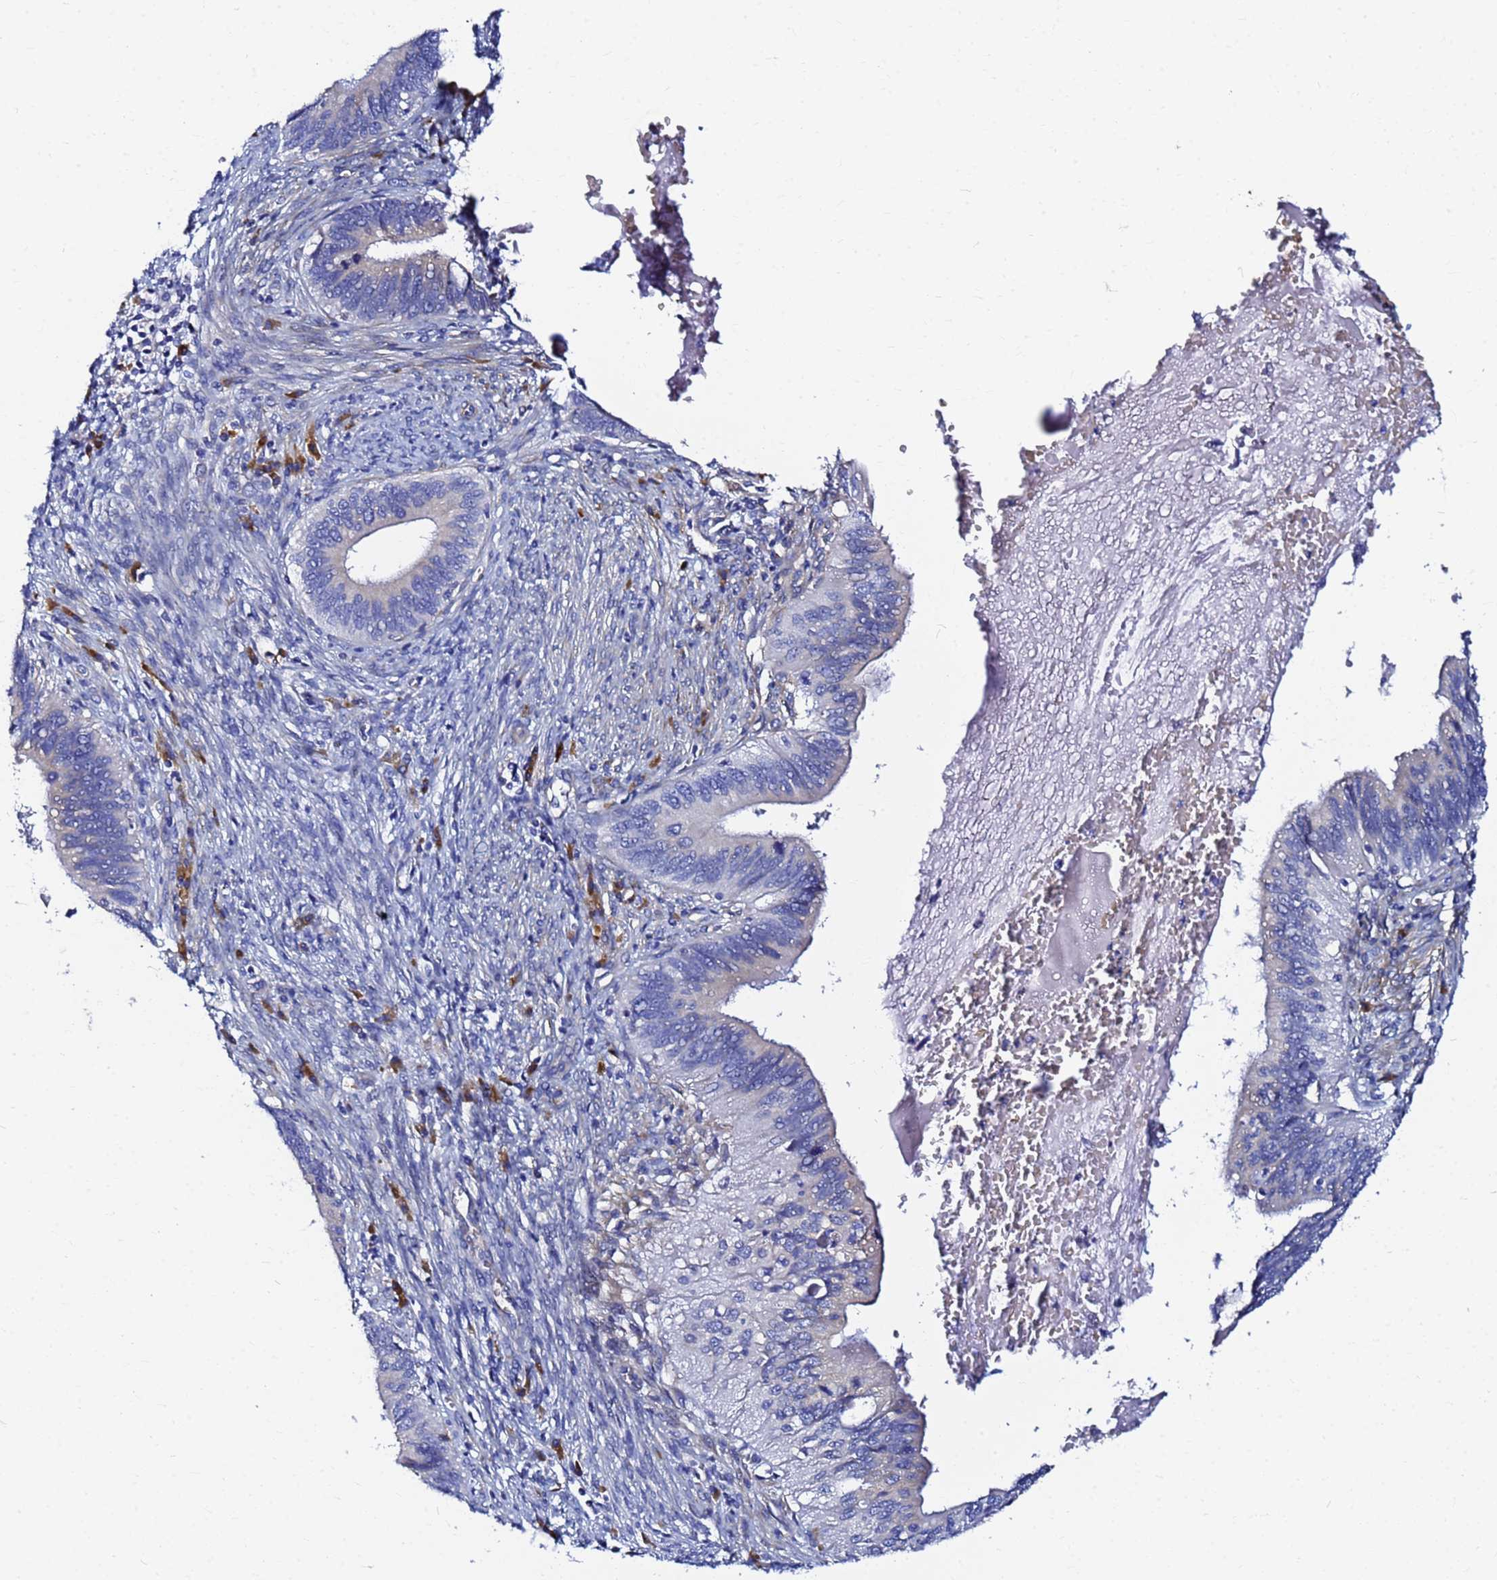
{"staining": {"intensity": "negative", "quantity": "none", "location": "none"}, "tissue": "cervical cancer", "cell_type": "Tumor cells", "image_type": "cancer", "snomed": [{"axis": "morphology", "description": "Adenocarcinoma, NOS"}, {"axis": "topography", "description": "Cervix"}], "caption": "This is an immunohistochemistry image of cervical cancer. There is no positivity in tumor cells.", "gene": "JRKL", "patient": {"sex": "female", "age": 42}}